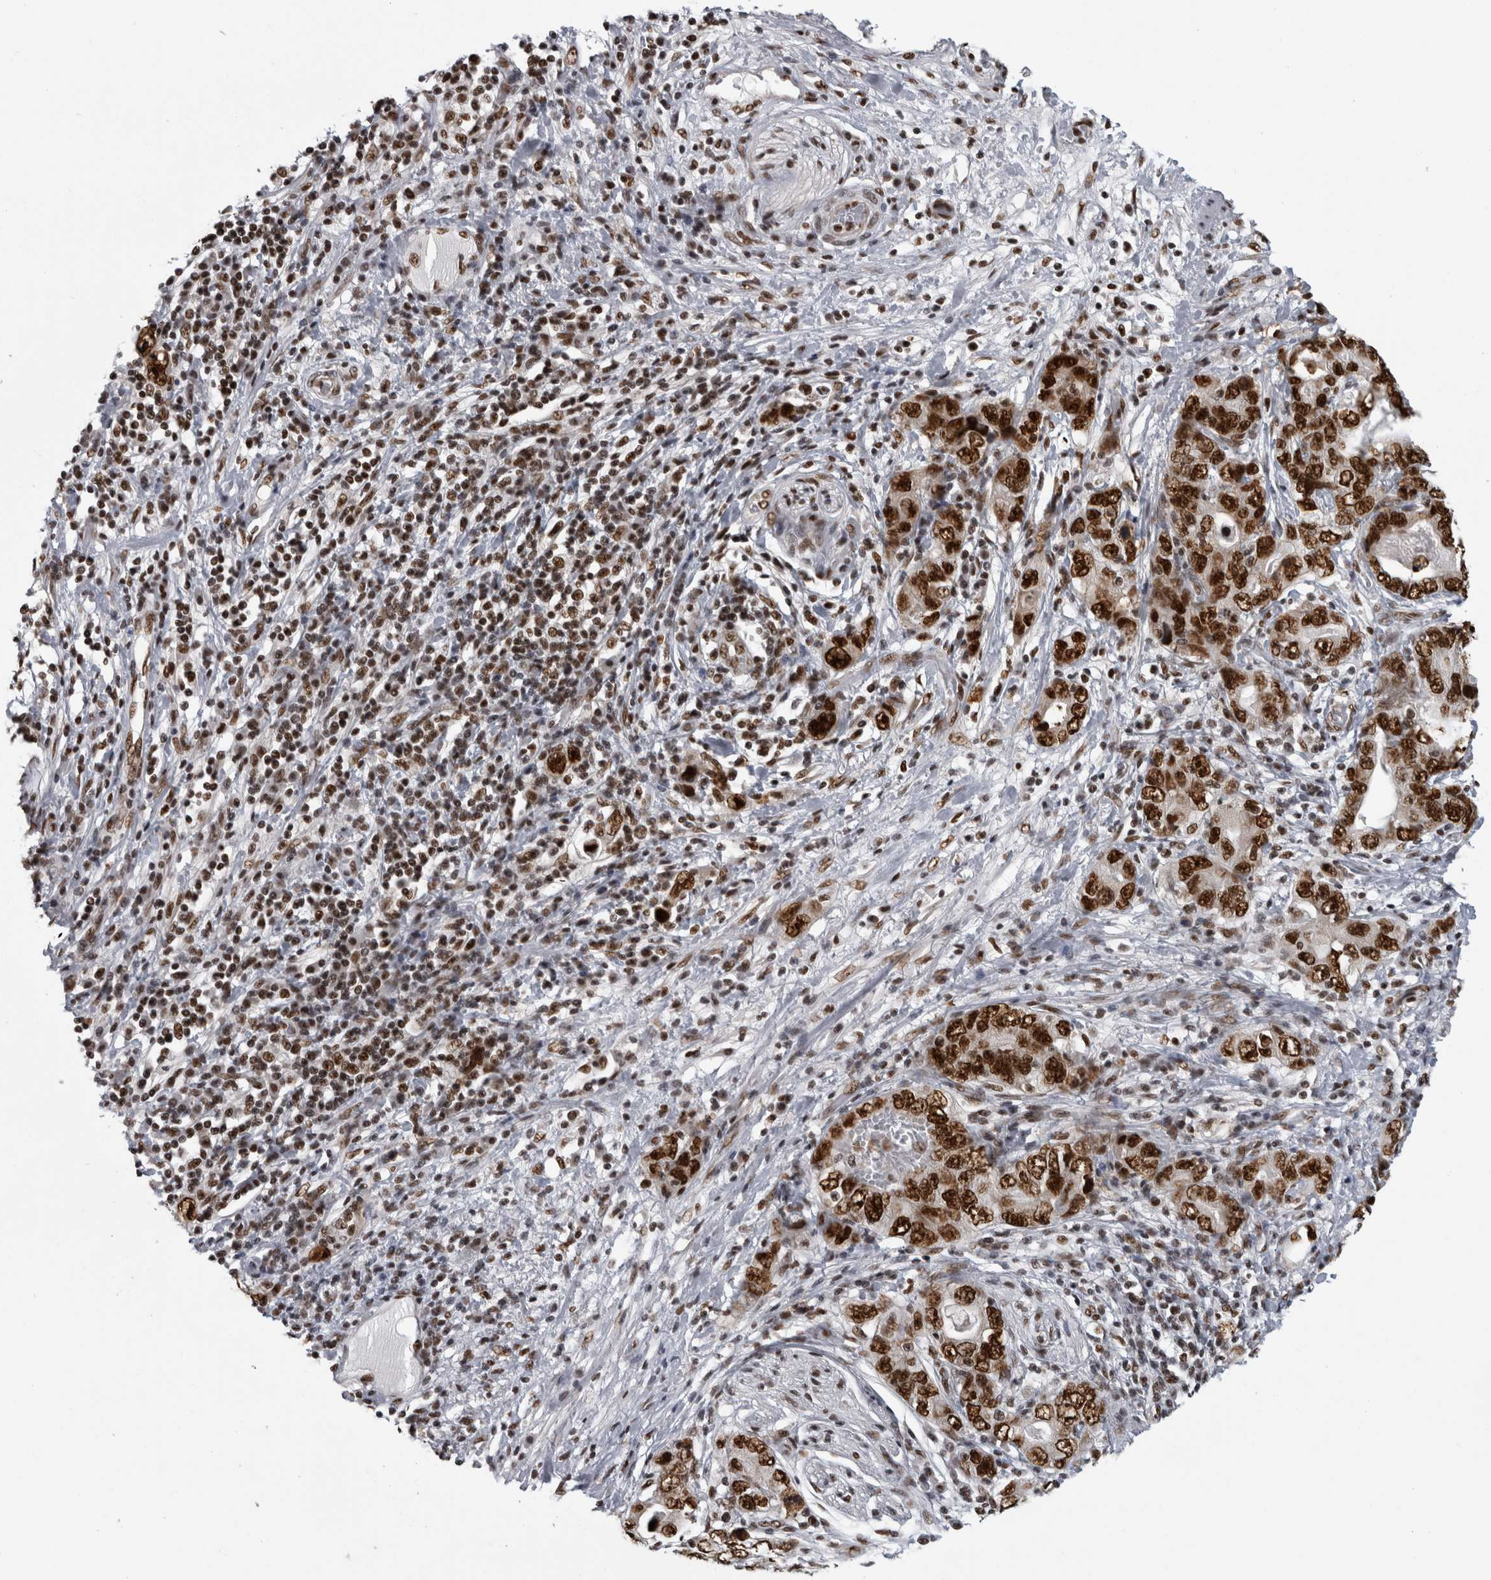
{"staining": {"intensity": "strong", "quantity": ">75%", "location": "nuclear"}, "tissue": "stomach cancer", "cell_type": "Tumor cells", "image_type": "cancer", "snomed": [{"axis": "morphology", "description": "Adenocarcinoma, NOS"}, {"axis": "topography", "description": "Stomach, lower"}], "caption": "Adenocarcinoma (stomach) stained with DAB immunohistochemistry displays high levels of strong nuclear expression in about >75% of tumor cells.", "gene": "ZSCAN2", "patient": {"sex": "female", "age": 93}}